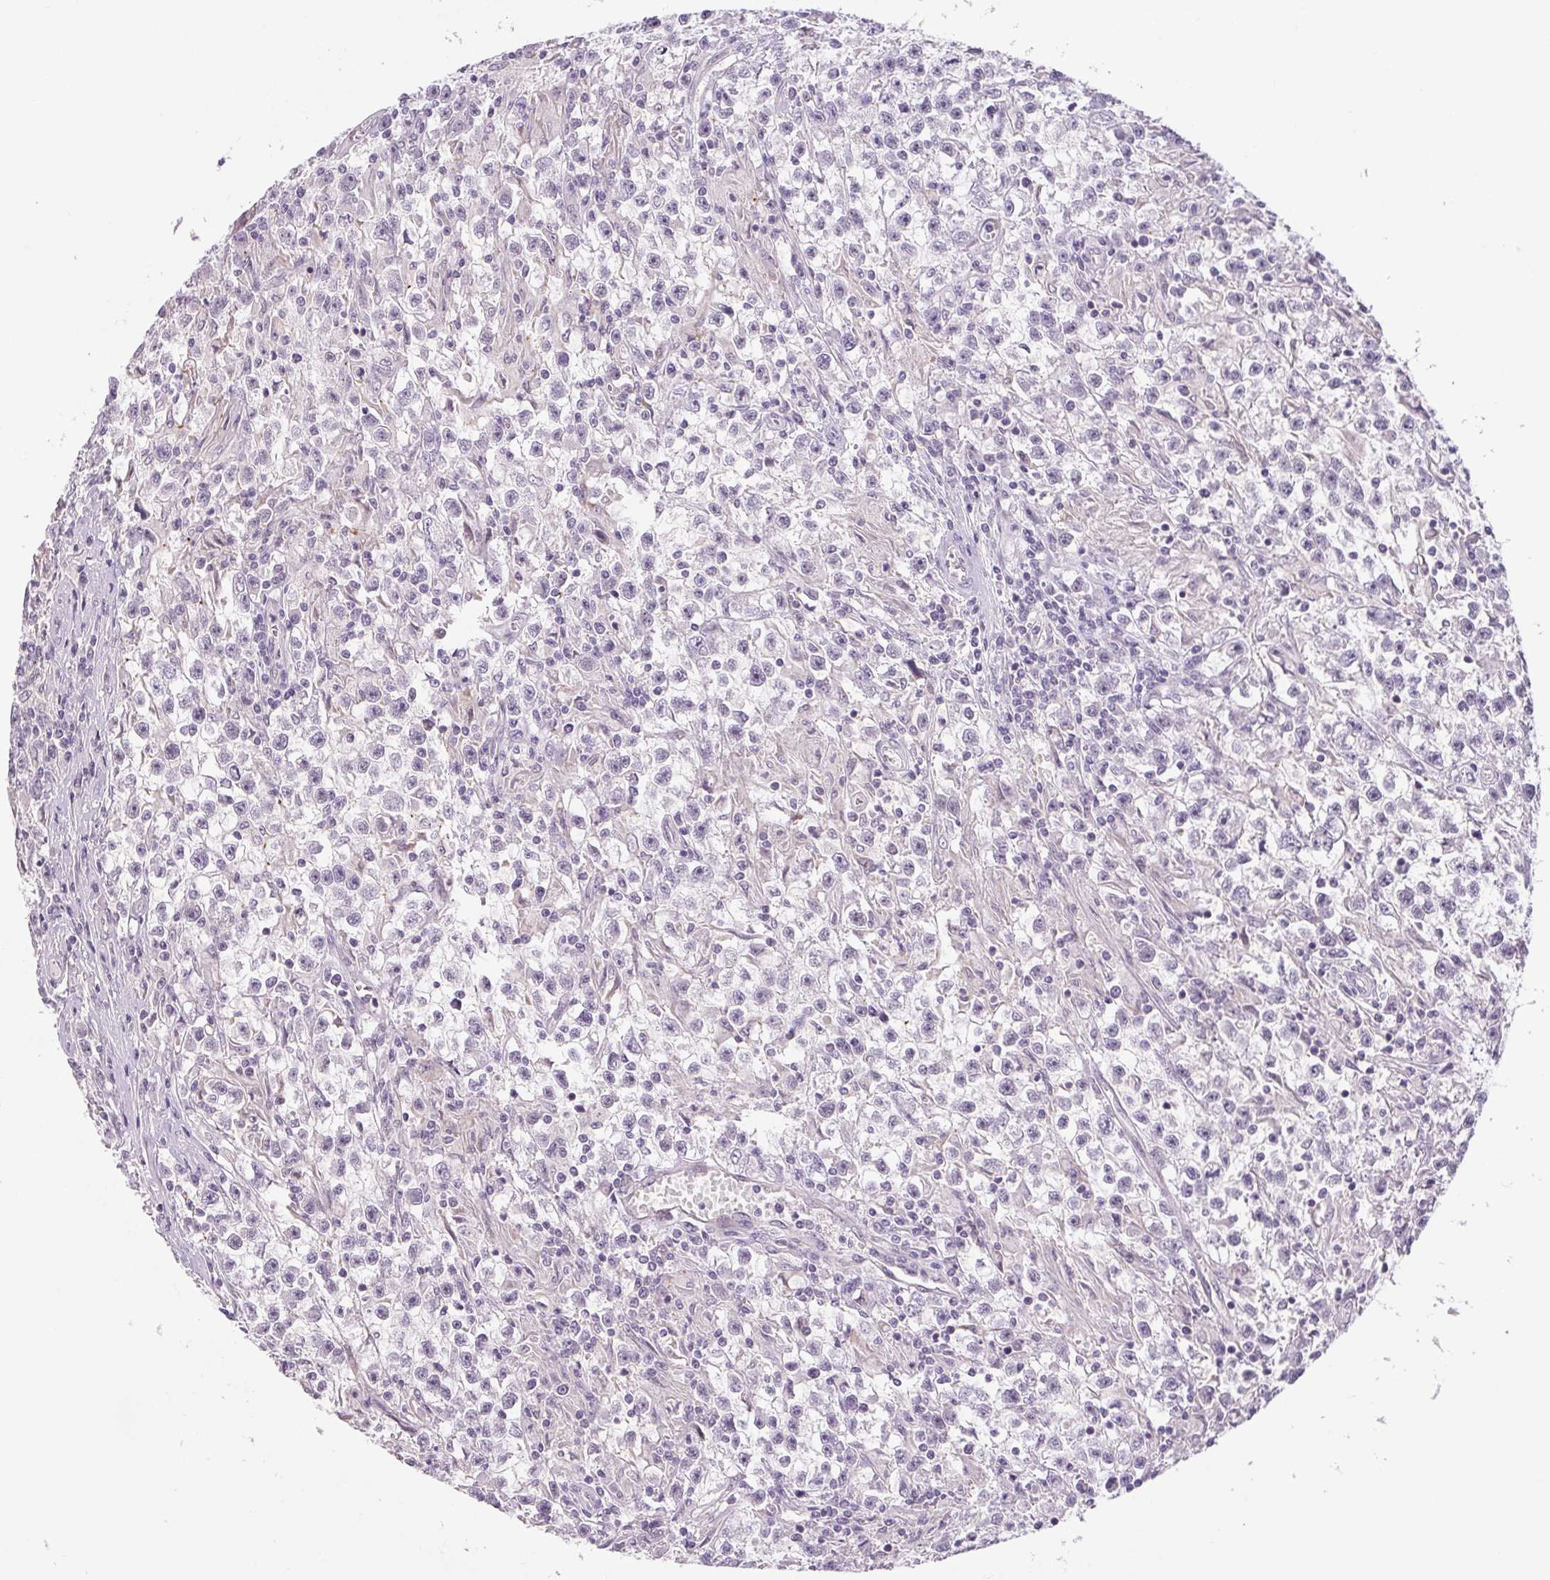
{"staining": {"intensity": "negative", "quantity": "none", "location": "none"}, "tissue": "testis cancer", "cell_type": "Tumor cells", "image_type": "cancer", "snomed": [{"axis": "morphology", "description": "Seminoma, NOS"}, {"axis": "topography", "description": "Testis"}], "caption": "High power microscopy photomicrograph of an immunohistochemistry histopathology image of seminoma (testis), revealing no significant positivity in tumor cells. (DAB IHC with hematoxylin counter stain).", "gene": "FAM168A", "patient": {"sex": "male", "age": 31}}